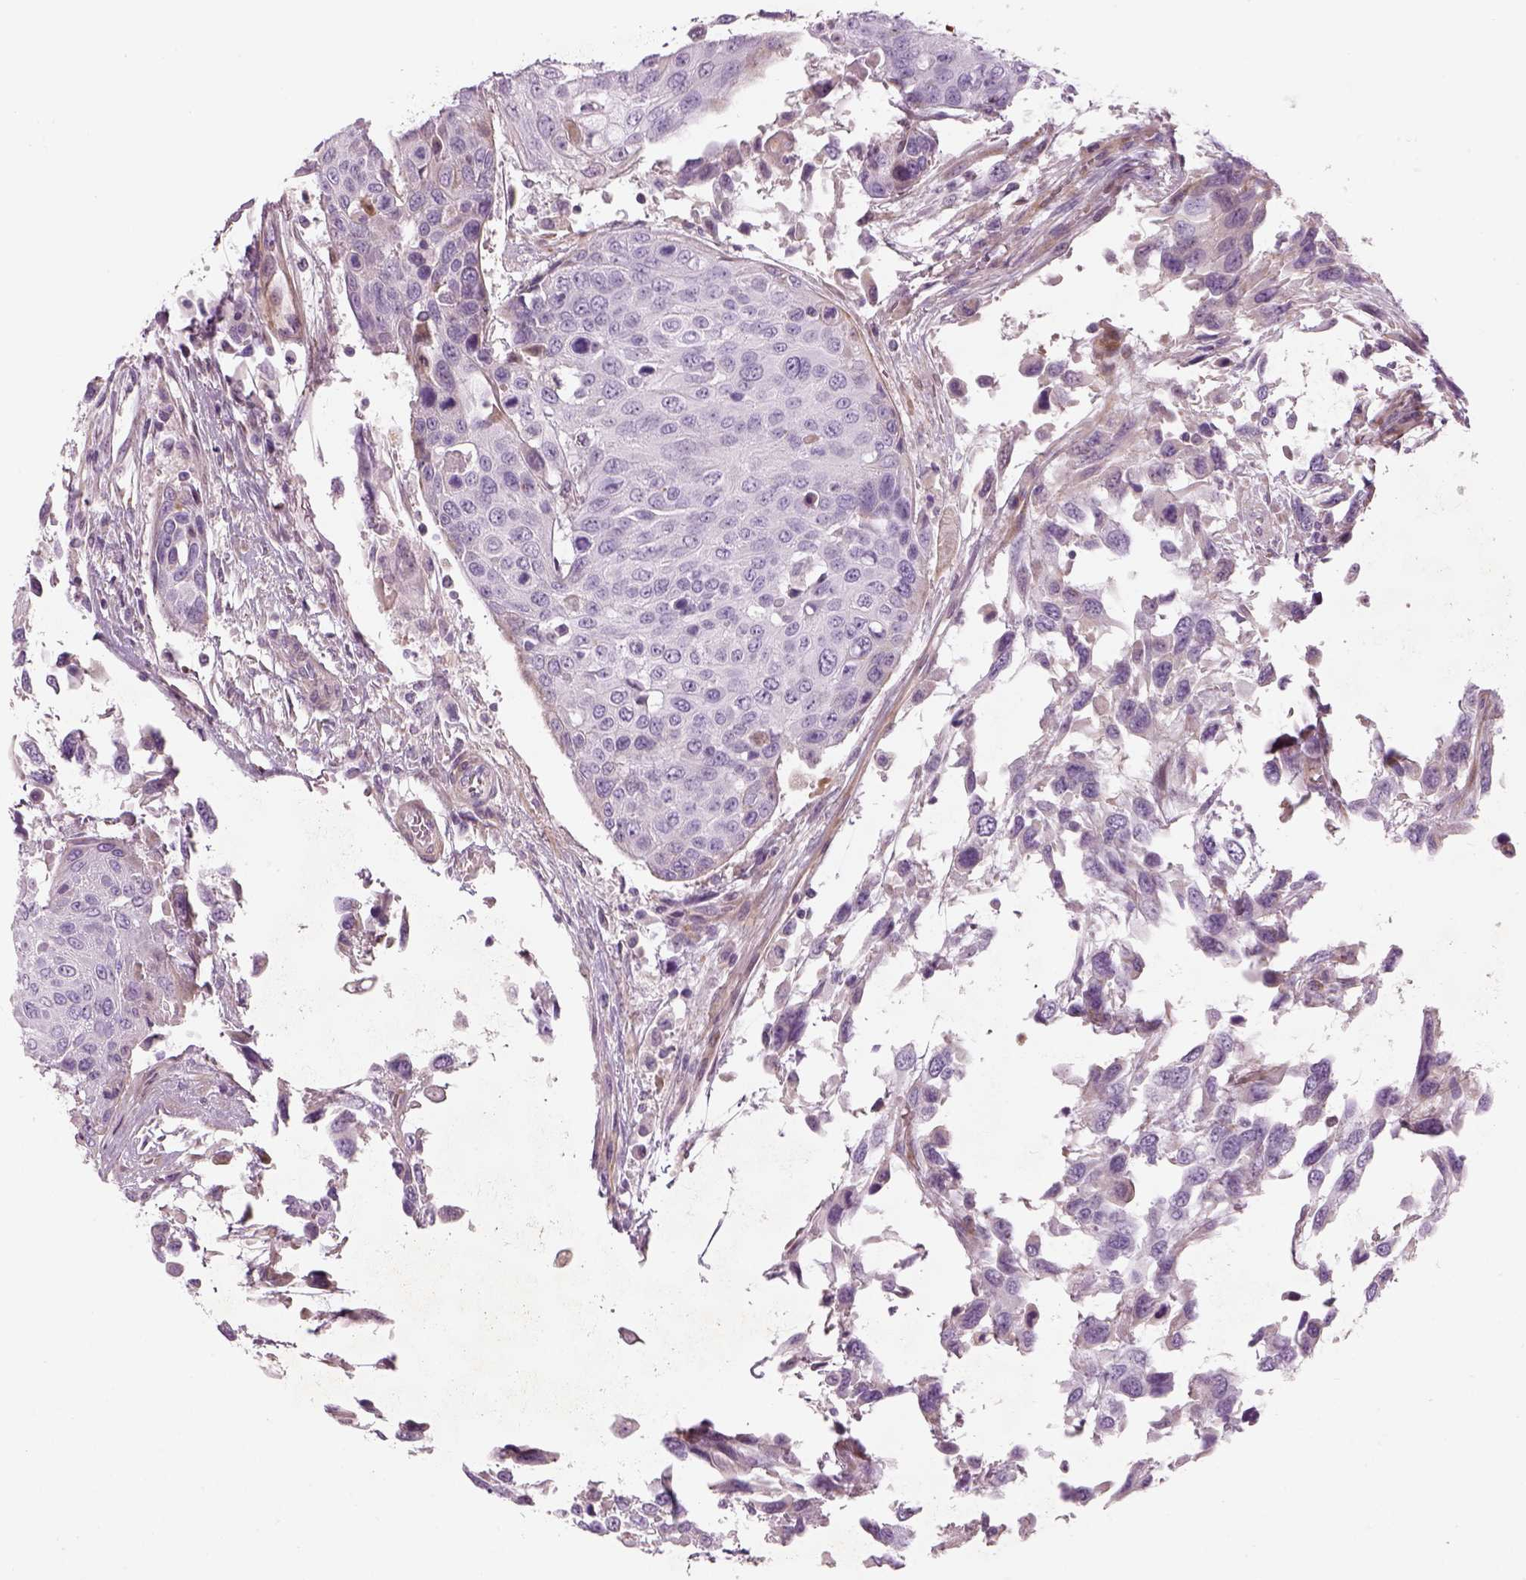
{"staining": {"intensity": "negative", "quantity": "none", "location": "none"}, "tissue": "urothelial cancer", "cell_type": "Tumor cells", "image_type": "cancer", "snomed": [{"axis": "morphology", "description": "Urothelial carcinoma, High grade"}, {"axis": "topography", "description": "Urinary bladder"}], "caption": "Tumor cells show no significant protein staining in urothelial cancer.", "gene": "PABPC1L2B", "patient": {"sex": "female", "age": 70}}